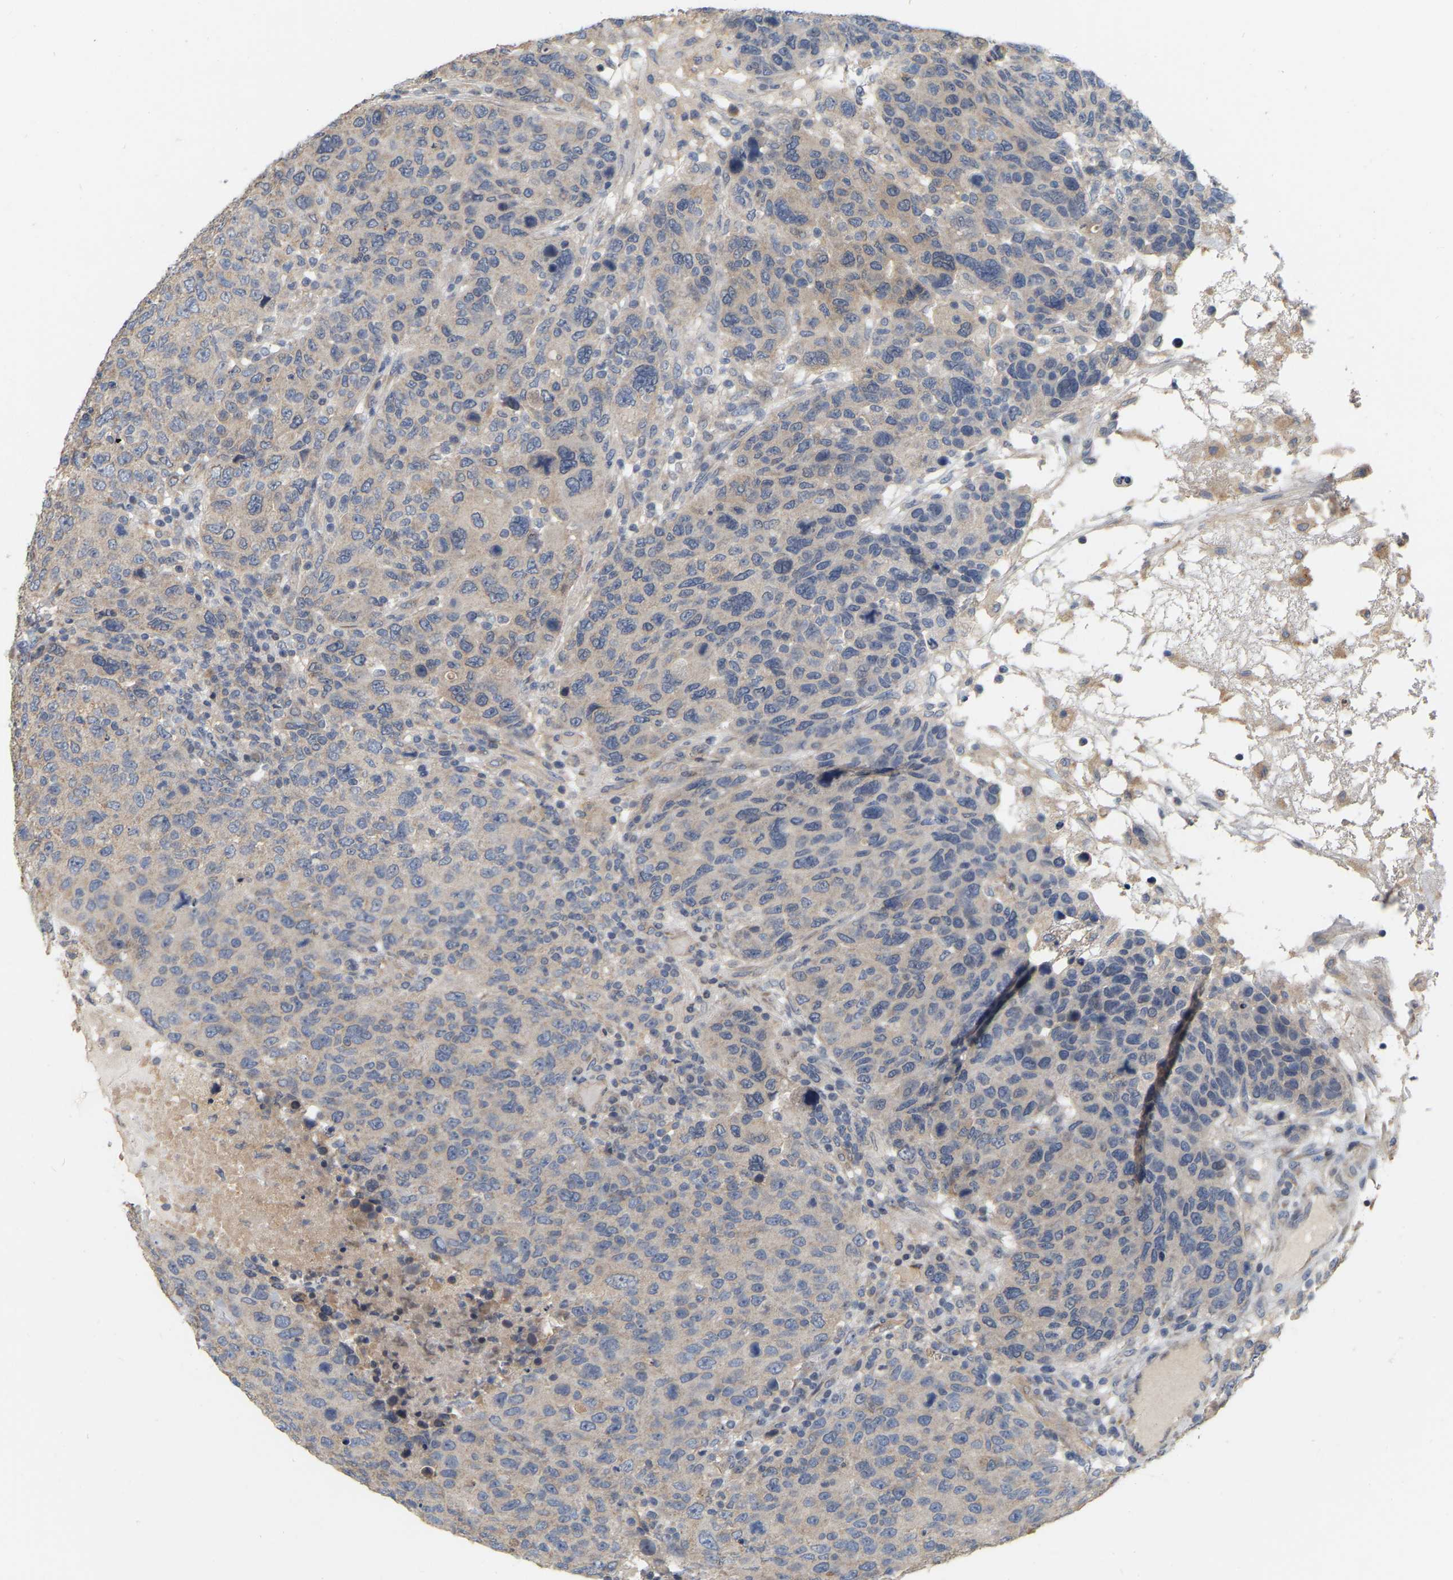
{"staining": {"intensity": "weak", "quantity": "25%-75%", "location": "cytoplasmic/membranous"}, "tissue": "breast cancer", "cell_type": "Tumor cells", "image_type": "cancer", "snomed": [{"axis": "morphology", "description": "Duct carcinoma"}, {"axis": "topography", "description": "Breast"}], "caption": "Human breast invasive ductal carcinoma stained with a protein marker displays weak staining in tumor cells.", "gene": "SSH1", "patient": {"sex": "female", "age": 37}}